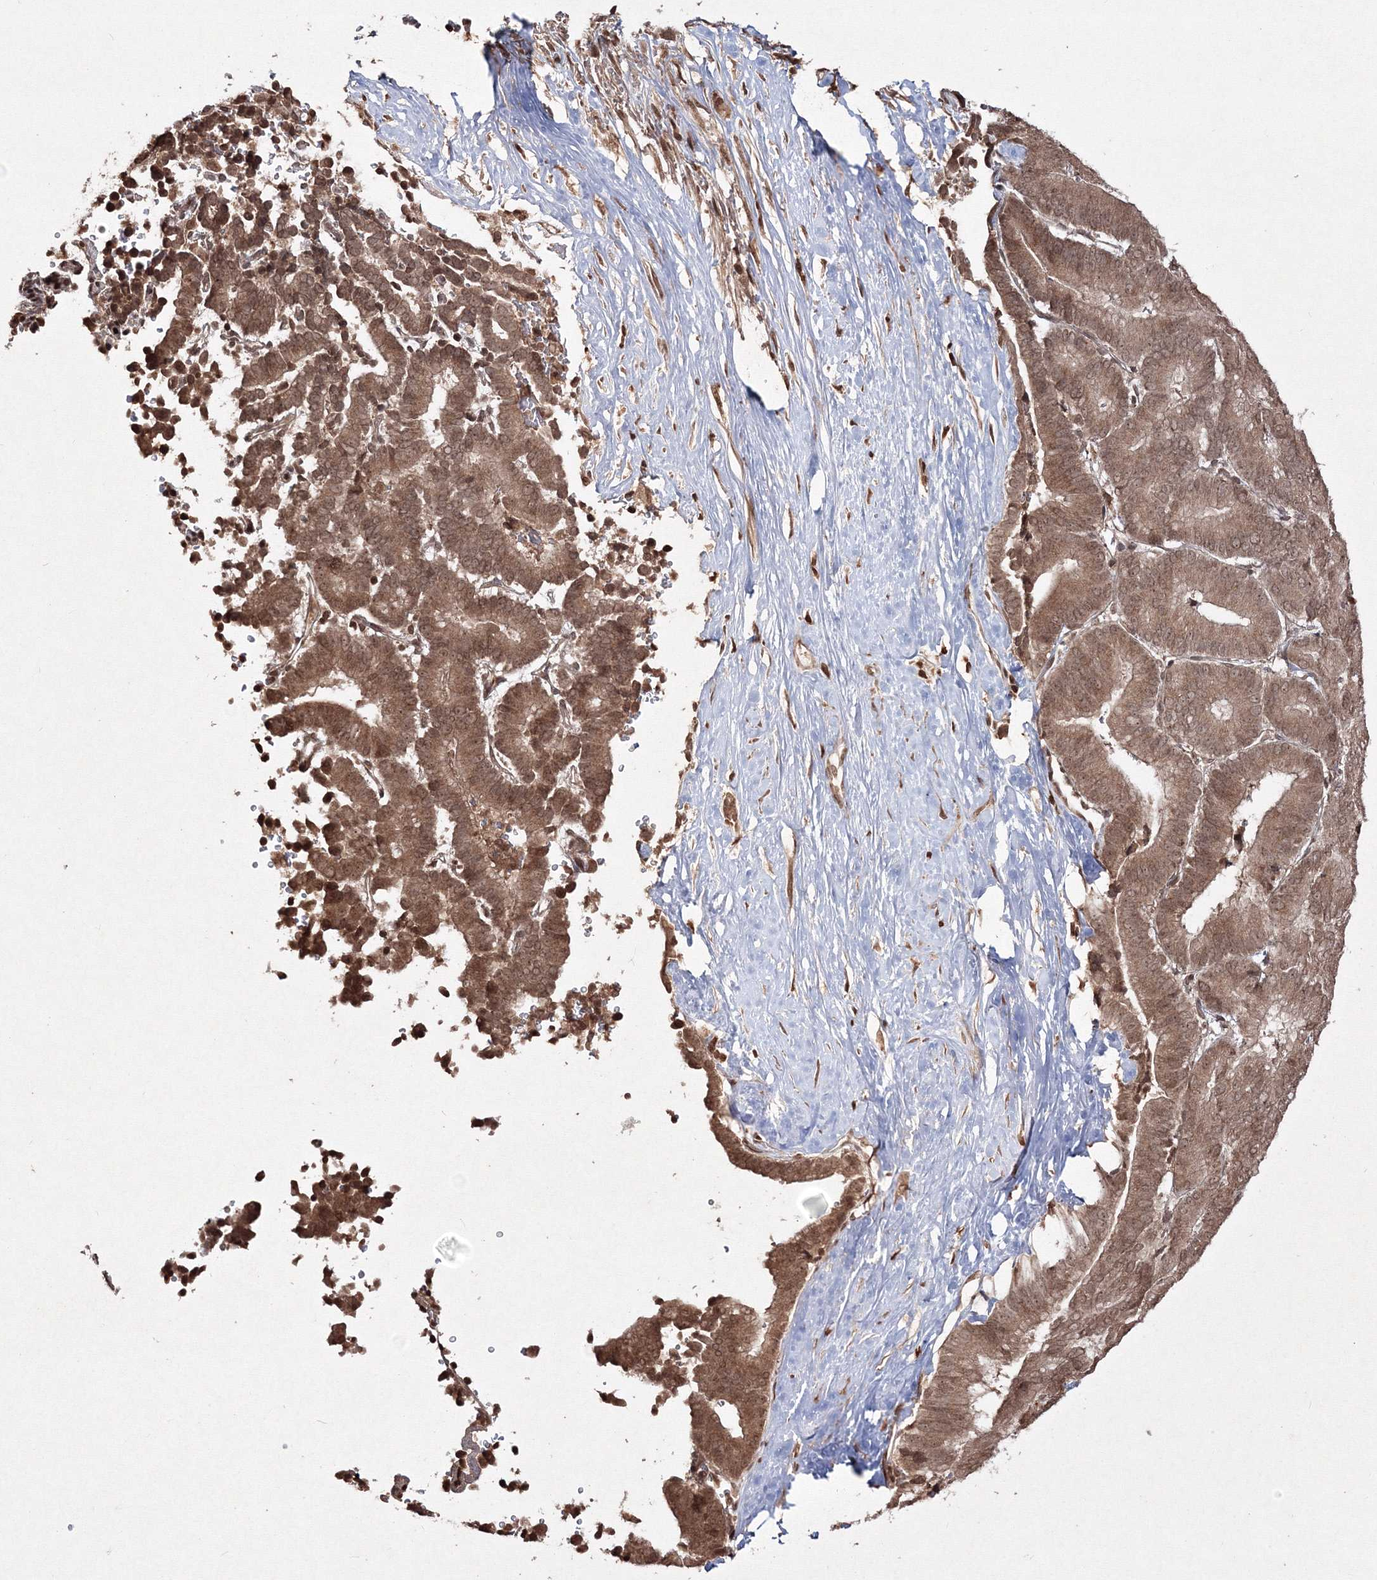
{"staining": {"intensity": "moderate", "quantity": ">75%", "location": "cytoplasmic/membranous,nuclear"}, "tissue": "liver cancer", "cell_type": "Tumor cells", "image_type": "cancer", "snomed": [{"axis": "morphology", "description": "Cholangiocarcinoma"}, {"axis": "topography", "description": "Liver"}], "caption": "Moderate cytoplasmic/membranous and nuclear staining for a protein is identified in approximately >75% of tumor cells of liver cholangiocarcinoma using immunohistochemistry.", "gene": "PEX13", "patient": {"sex": "female", "age": 75}}